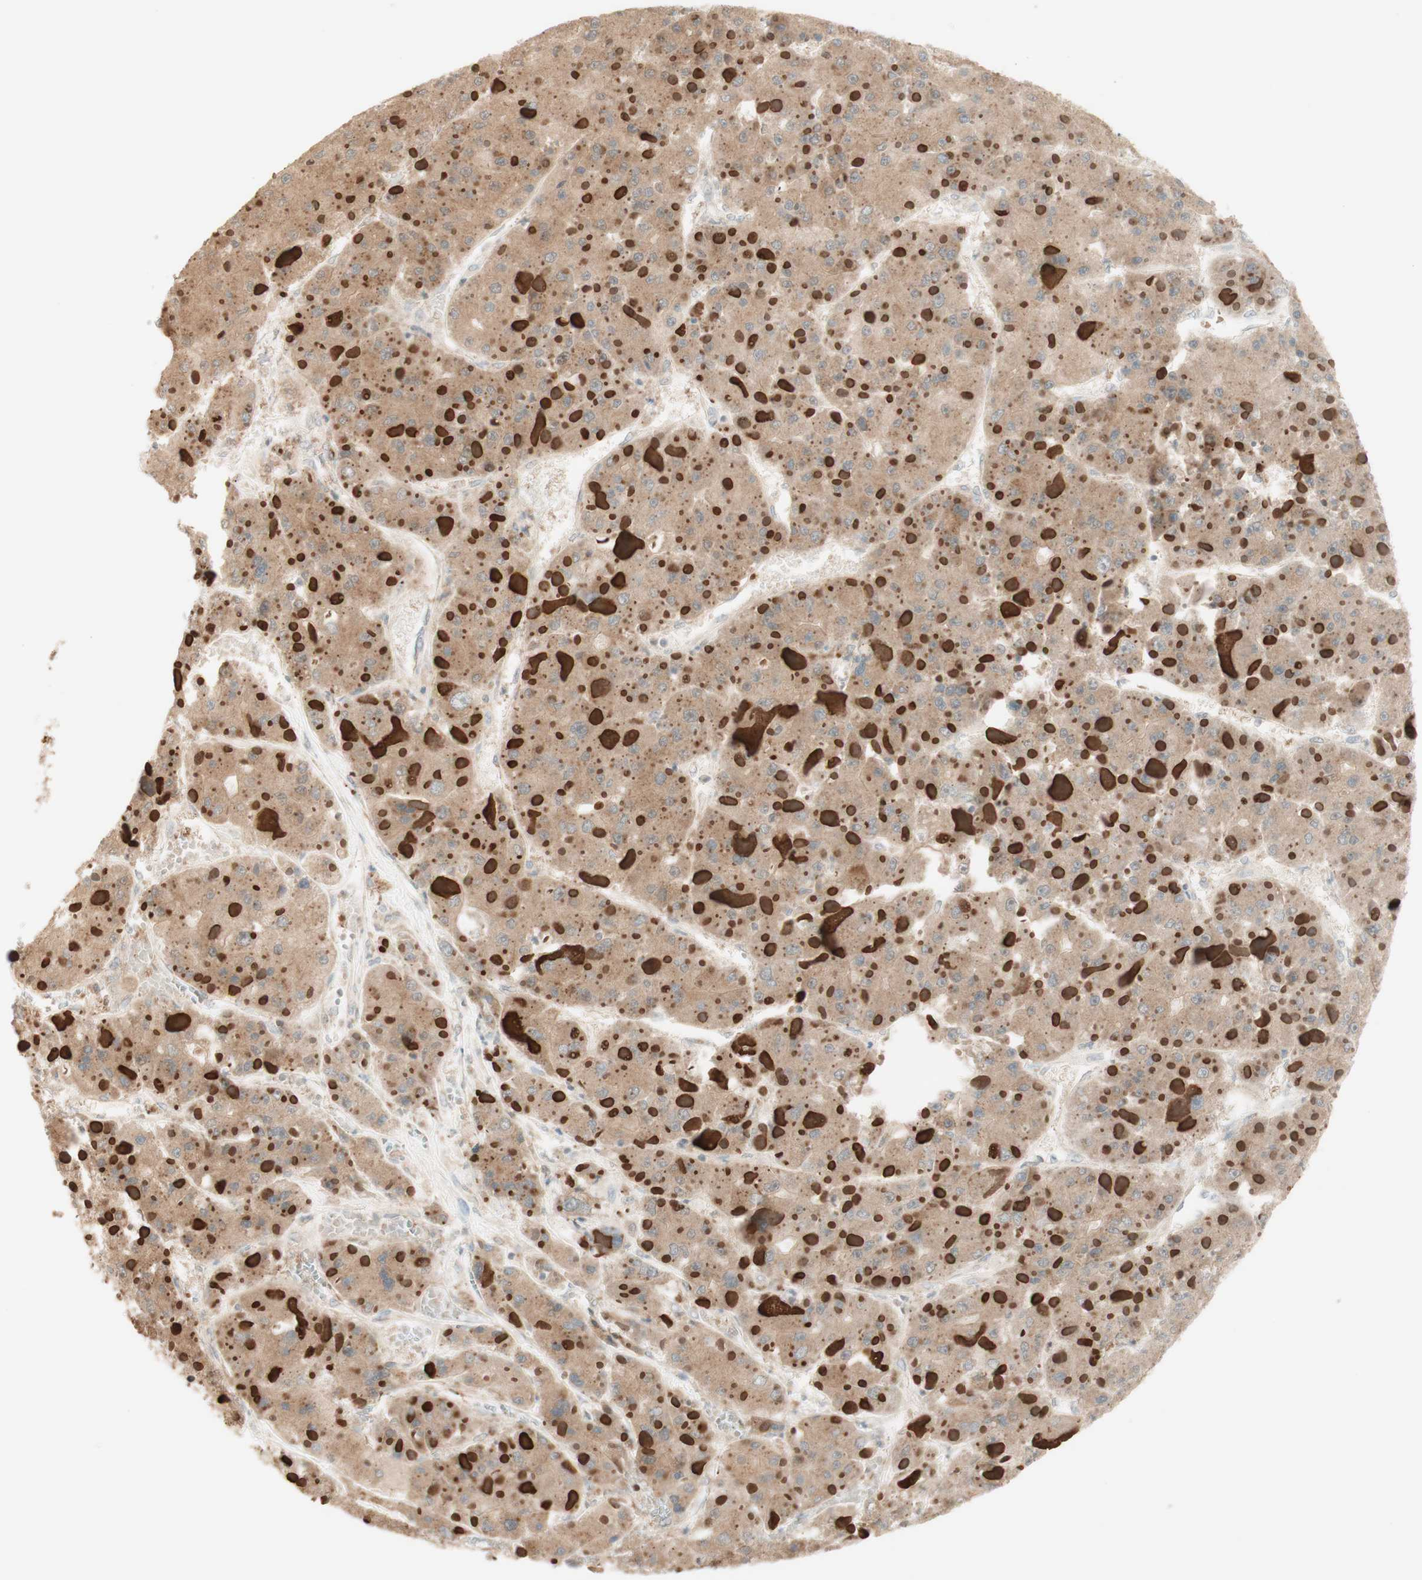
{"staining": {"intensity": "moderate", "quantity": ">75%", "location": "cytoplasmic/membranous"}, "tissue": "liver cancer", "cell_type": "Tumor cells", "image_type": "cancer", "snomed": [{"axis": "morphology", "description": "Carcinoma, Hepatocellular, NOS"}, {"axis": "topography", "description": "Liver"}], "caption": "Immunohistochemistry (DAB) staining of human liver cancer (hepatocellular carcinoma) shows moderate cytoplasmic/membranous protein expression in about >75% of tumor cells.", "gene": "CLCN2", "patient": {"sex": "female", "age": 73}}